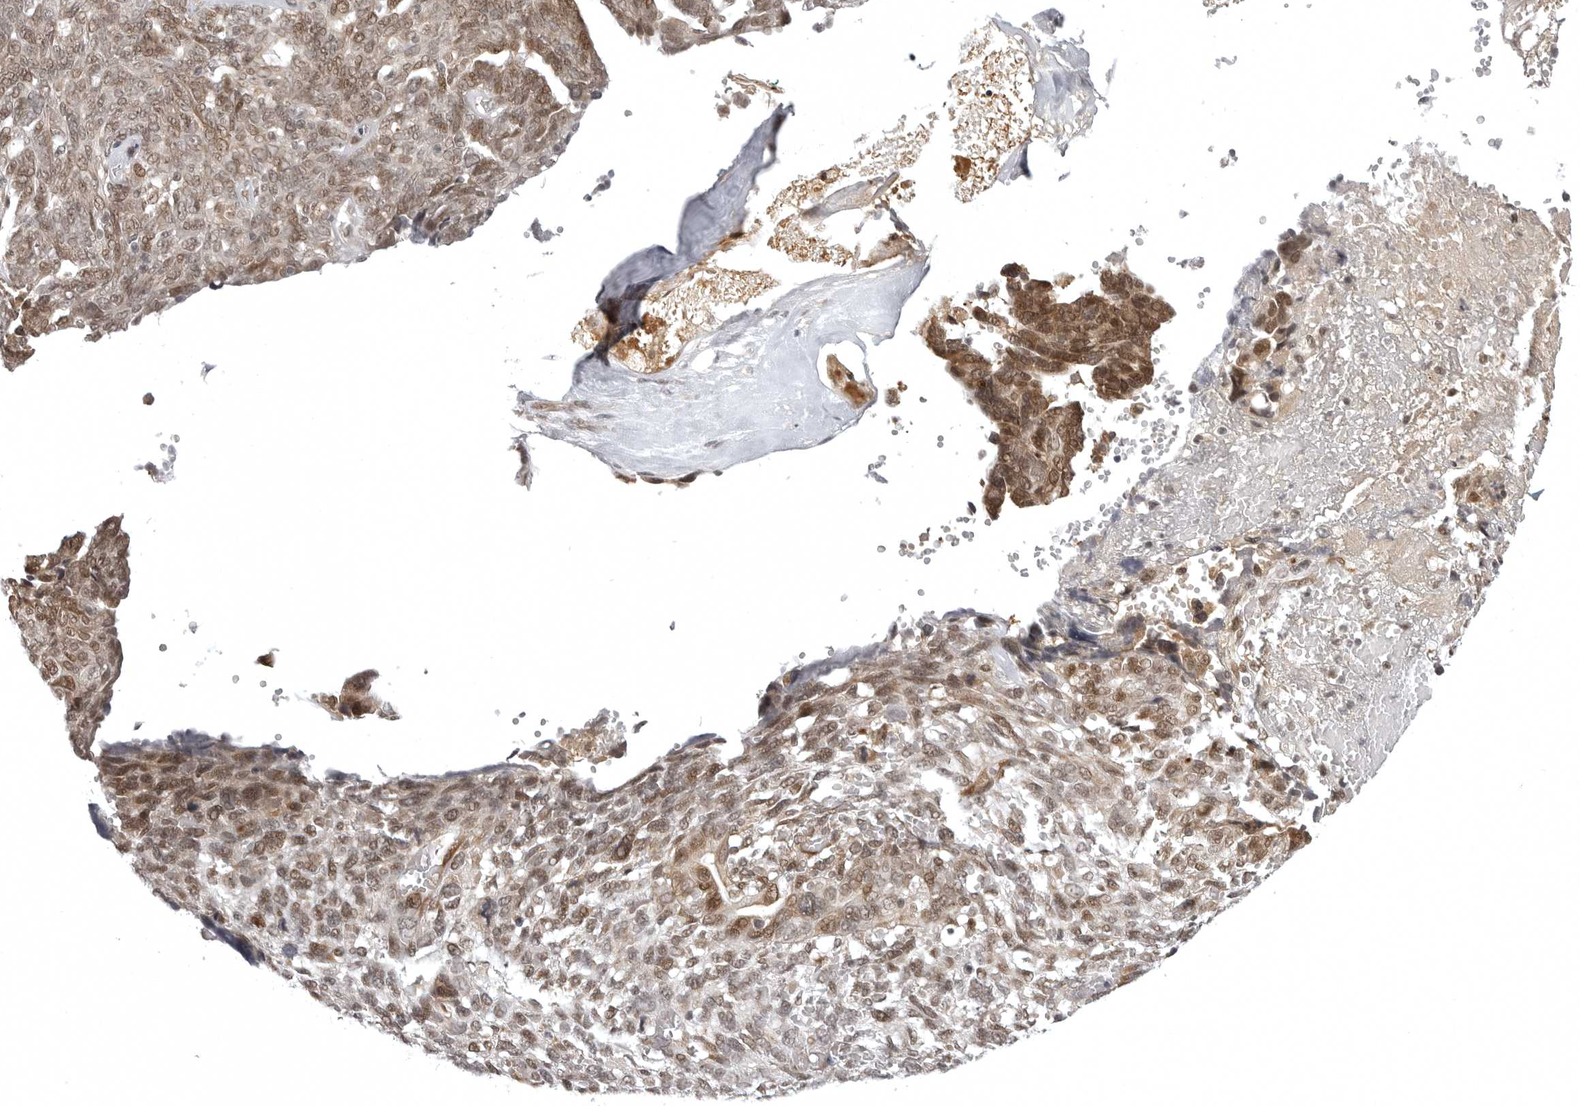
{"staining": {"intensity": "moderate", "quantity": ">75%", "location": "nuclear"}, "tissue": "ovarian cancer", "cell_type": "Tumor cells", "image_type": "cancer", "snomed": [{"axis": "morphology", "description": "Cystadenocarcinoma, serous, NOS"}, {"axis": "topography", "description": "Ovary"}], "caption": "Immunohistochemical staining of human ovarian serous cystadenocarcinoma exhibits medium levels of moderate nuclear protein staining in approximately >75% of tumor cells. (Brightfield microscopy of DAB IHC at high magnification).", "gene": "PHF3", "patient": {"sex": "female", "age": 79}}